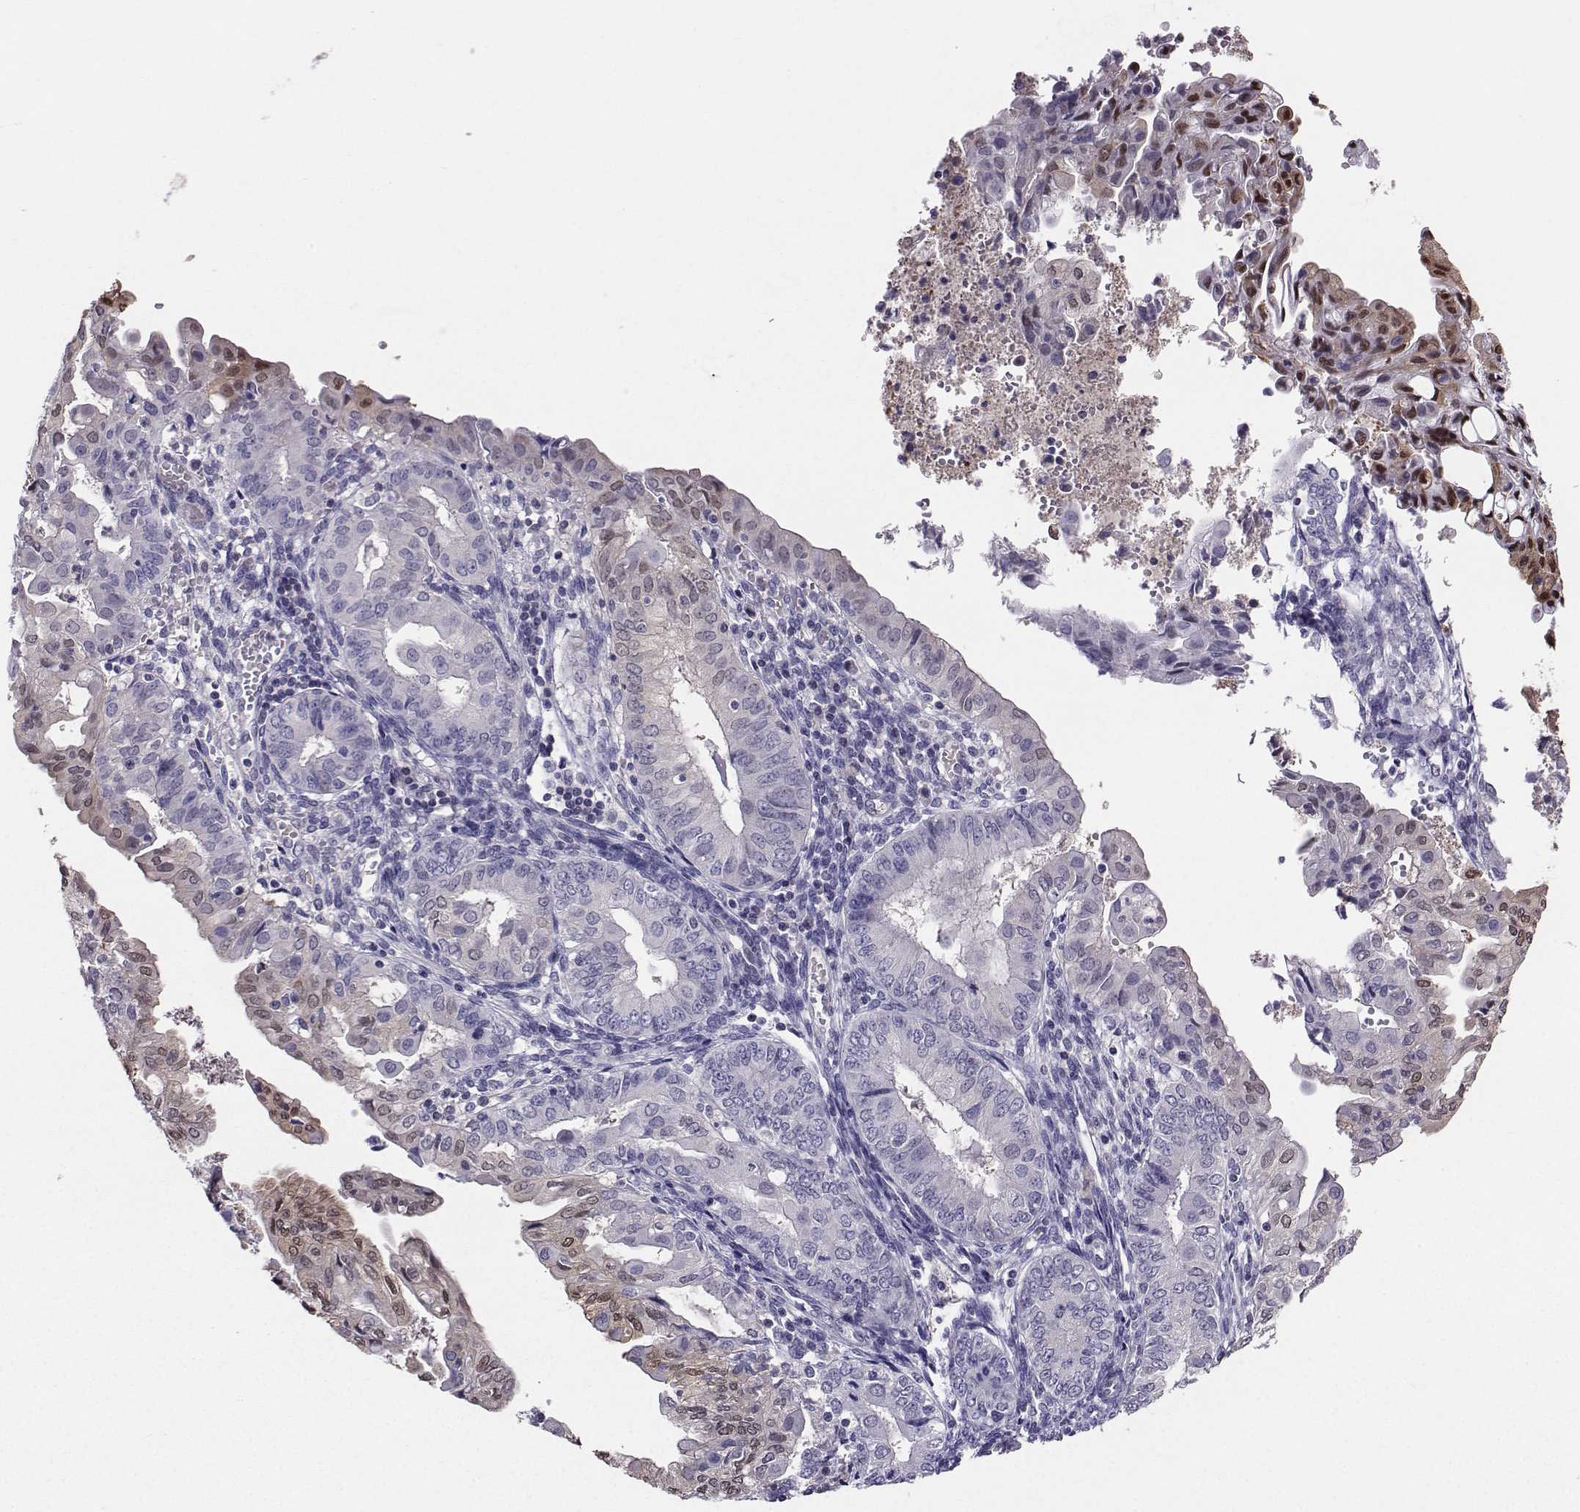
{"staining": {"intensity": "negative", "quantity": "none", "location": "none"}, "tissue": "endometrial cancer", "cell_type": "Tumor cells", "image_type": "cancer", "snomed": [{"axis": "morphology", "description": "Adenocarcinoma, NOS"}, {"axis": "topography", "description": "Endometrium"}], "caption": "Tumor cells show no significant protein staining in endometrial cancer. (Immunohistochemistry, brightfield microscopy, high magnification).", "gene": "PGK1", "patient": {"sex": "female", "age": 68}}